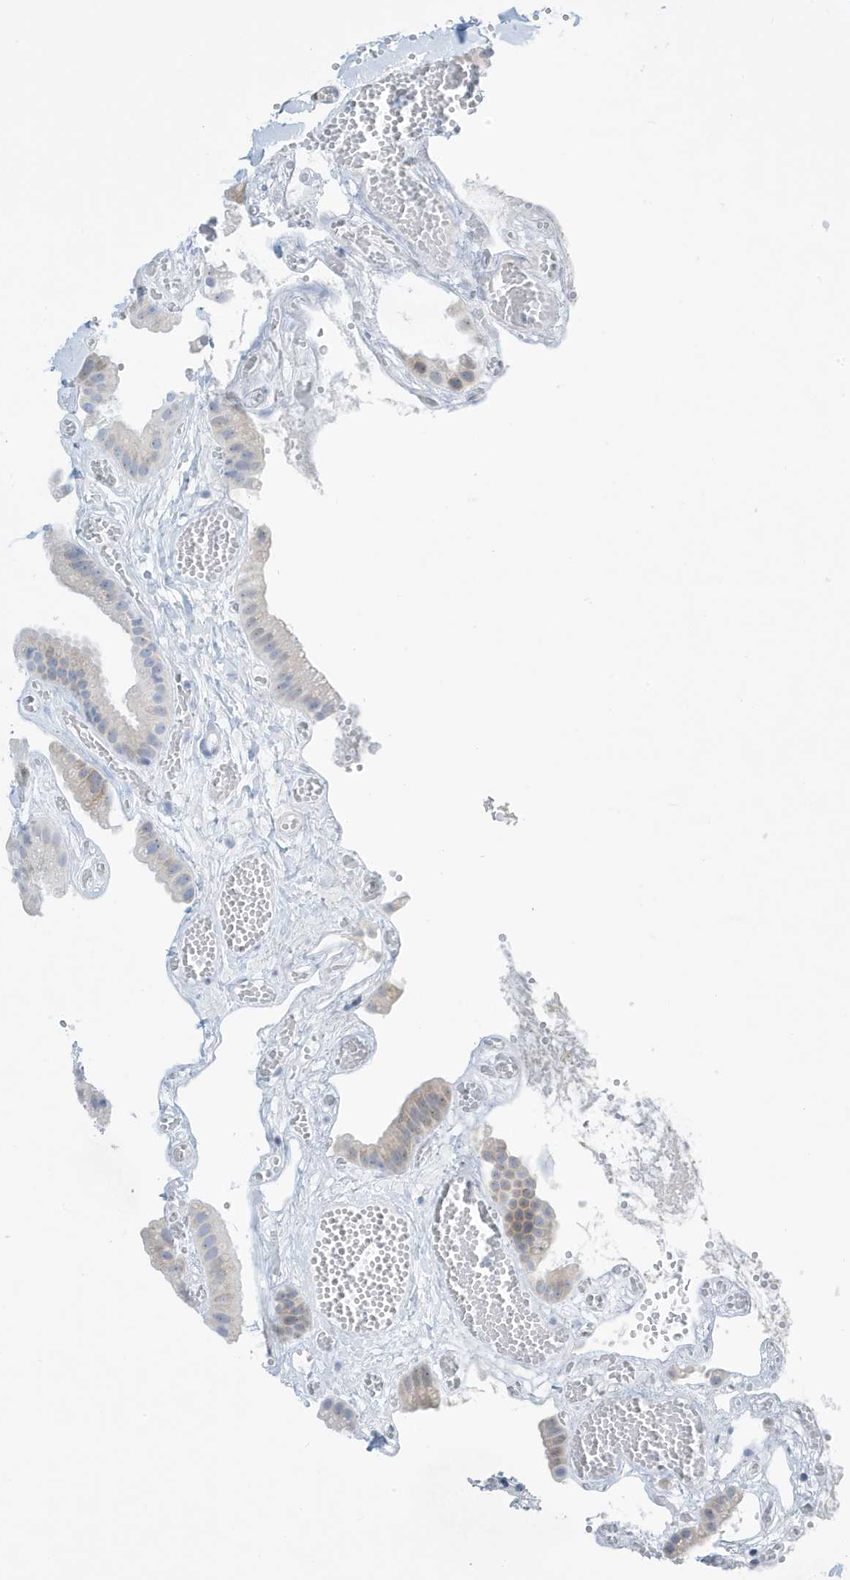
{"staining": {"intensity": "weak", "quantity": "<25%", "location": "cytoplasmic/membranous"}, "tissue": "gallbladder", "cell_type": "Glandular cells", "image_type": "normal", "snomed": [{"axis": "morphology", "description": "Normal tissue, NOS"}, {"axis": "topography", "description": "Gallbladder"}], "caption": "Immunohistochemistry image of unremarkable gallbladder stained for a protein (brown), which reveals no staining in glandular cells. (Immunohistochemistry, brightfield microscopy, high magnification).", "gene": "SEMA3F", "patient": {"sex": "female", "age": 64}}